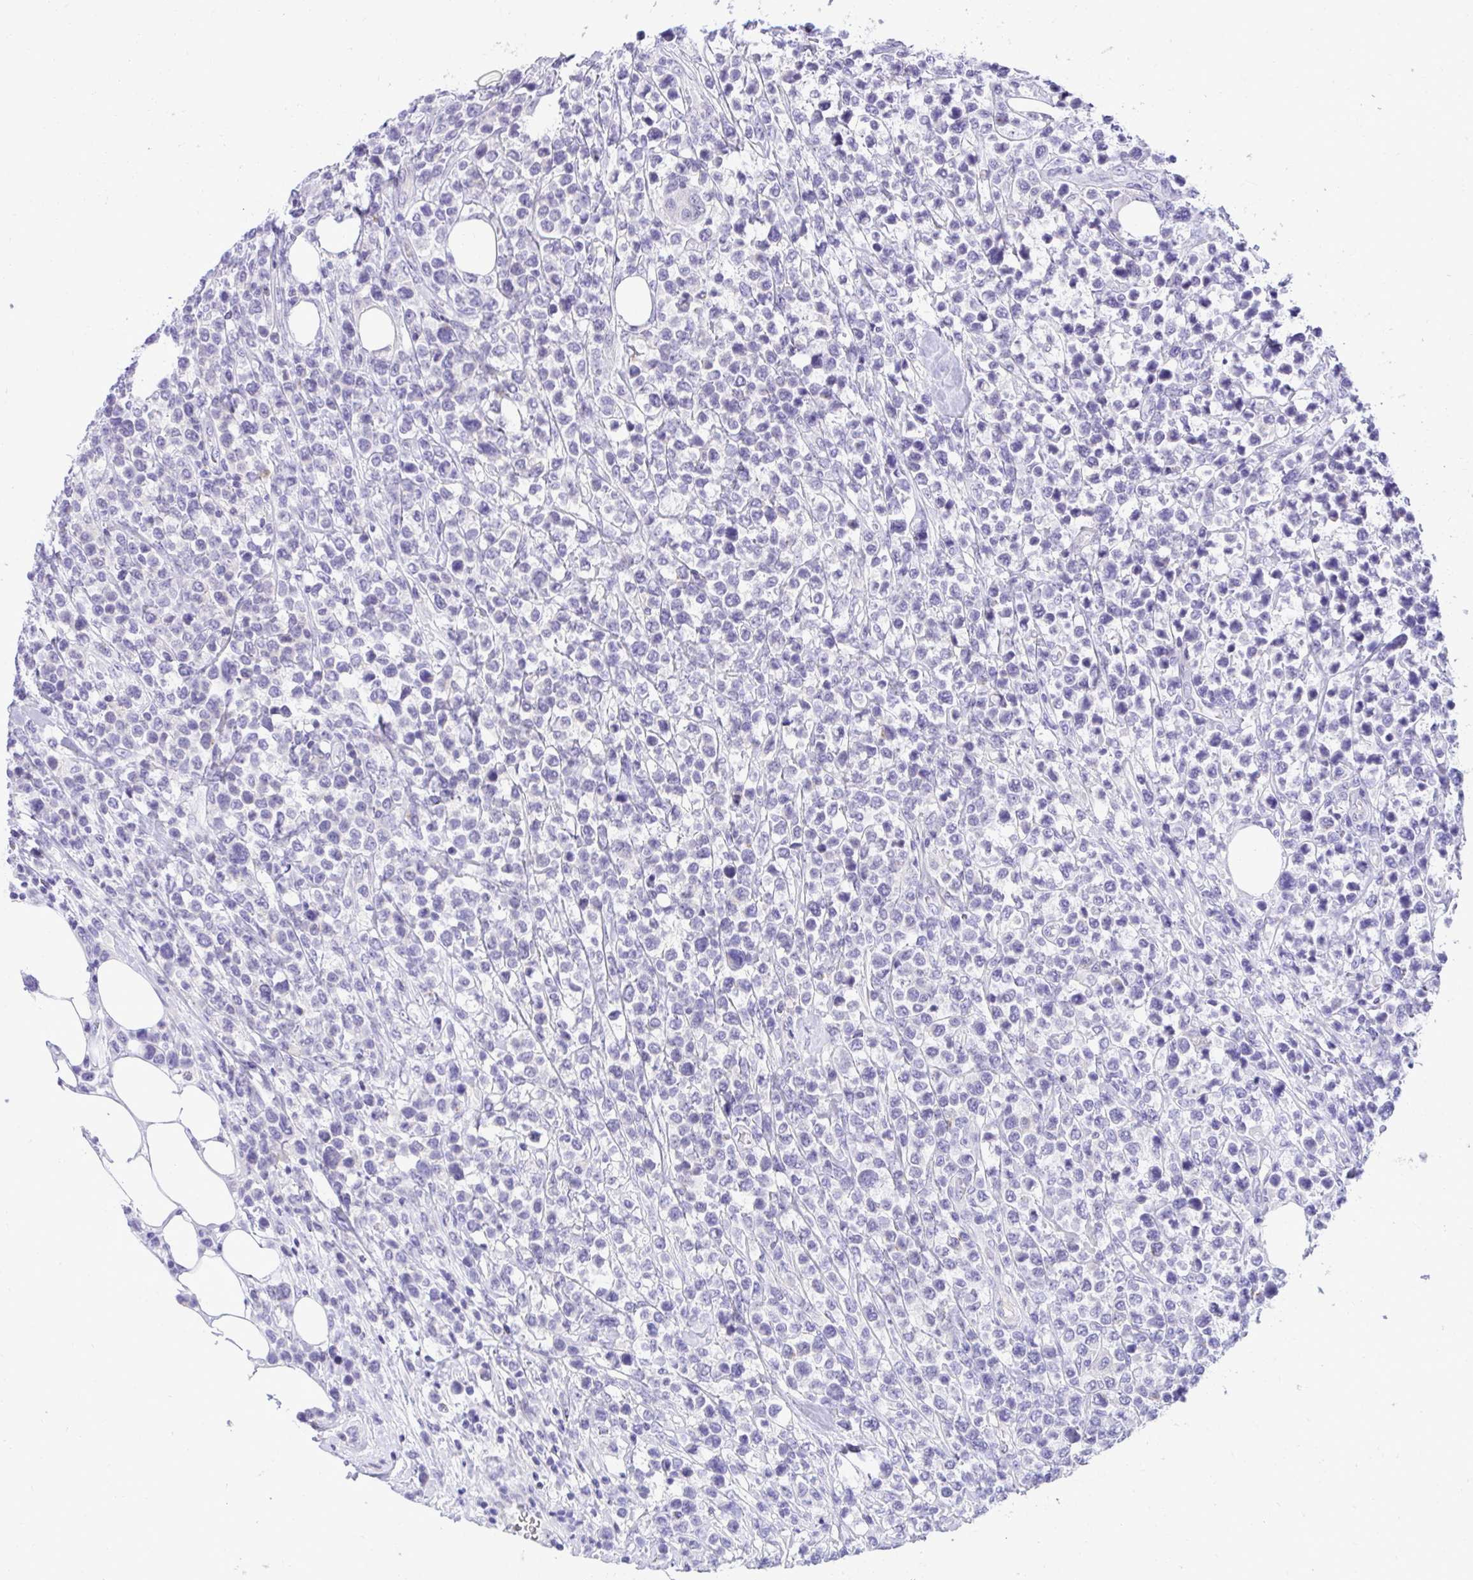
{"staining": {"intensity": "negative", "quantity": "none", "location": "none"}, "tissue": "lymphoma", "cell_type": "Tumor cells", "image_type": "cancer", "snomed": [{"axis": "morphology", "description": "Malignant lymphoma, non-Hodgkin's type, High grade"}, {"axis": "topography", "description": "Soft tissue"}], "caption": "Tumor cells are negative for brown protein staining in lymphoma.", "gene": "PGM2L1", "patient": {"sex": "female", "age": 56}}